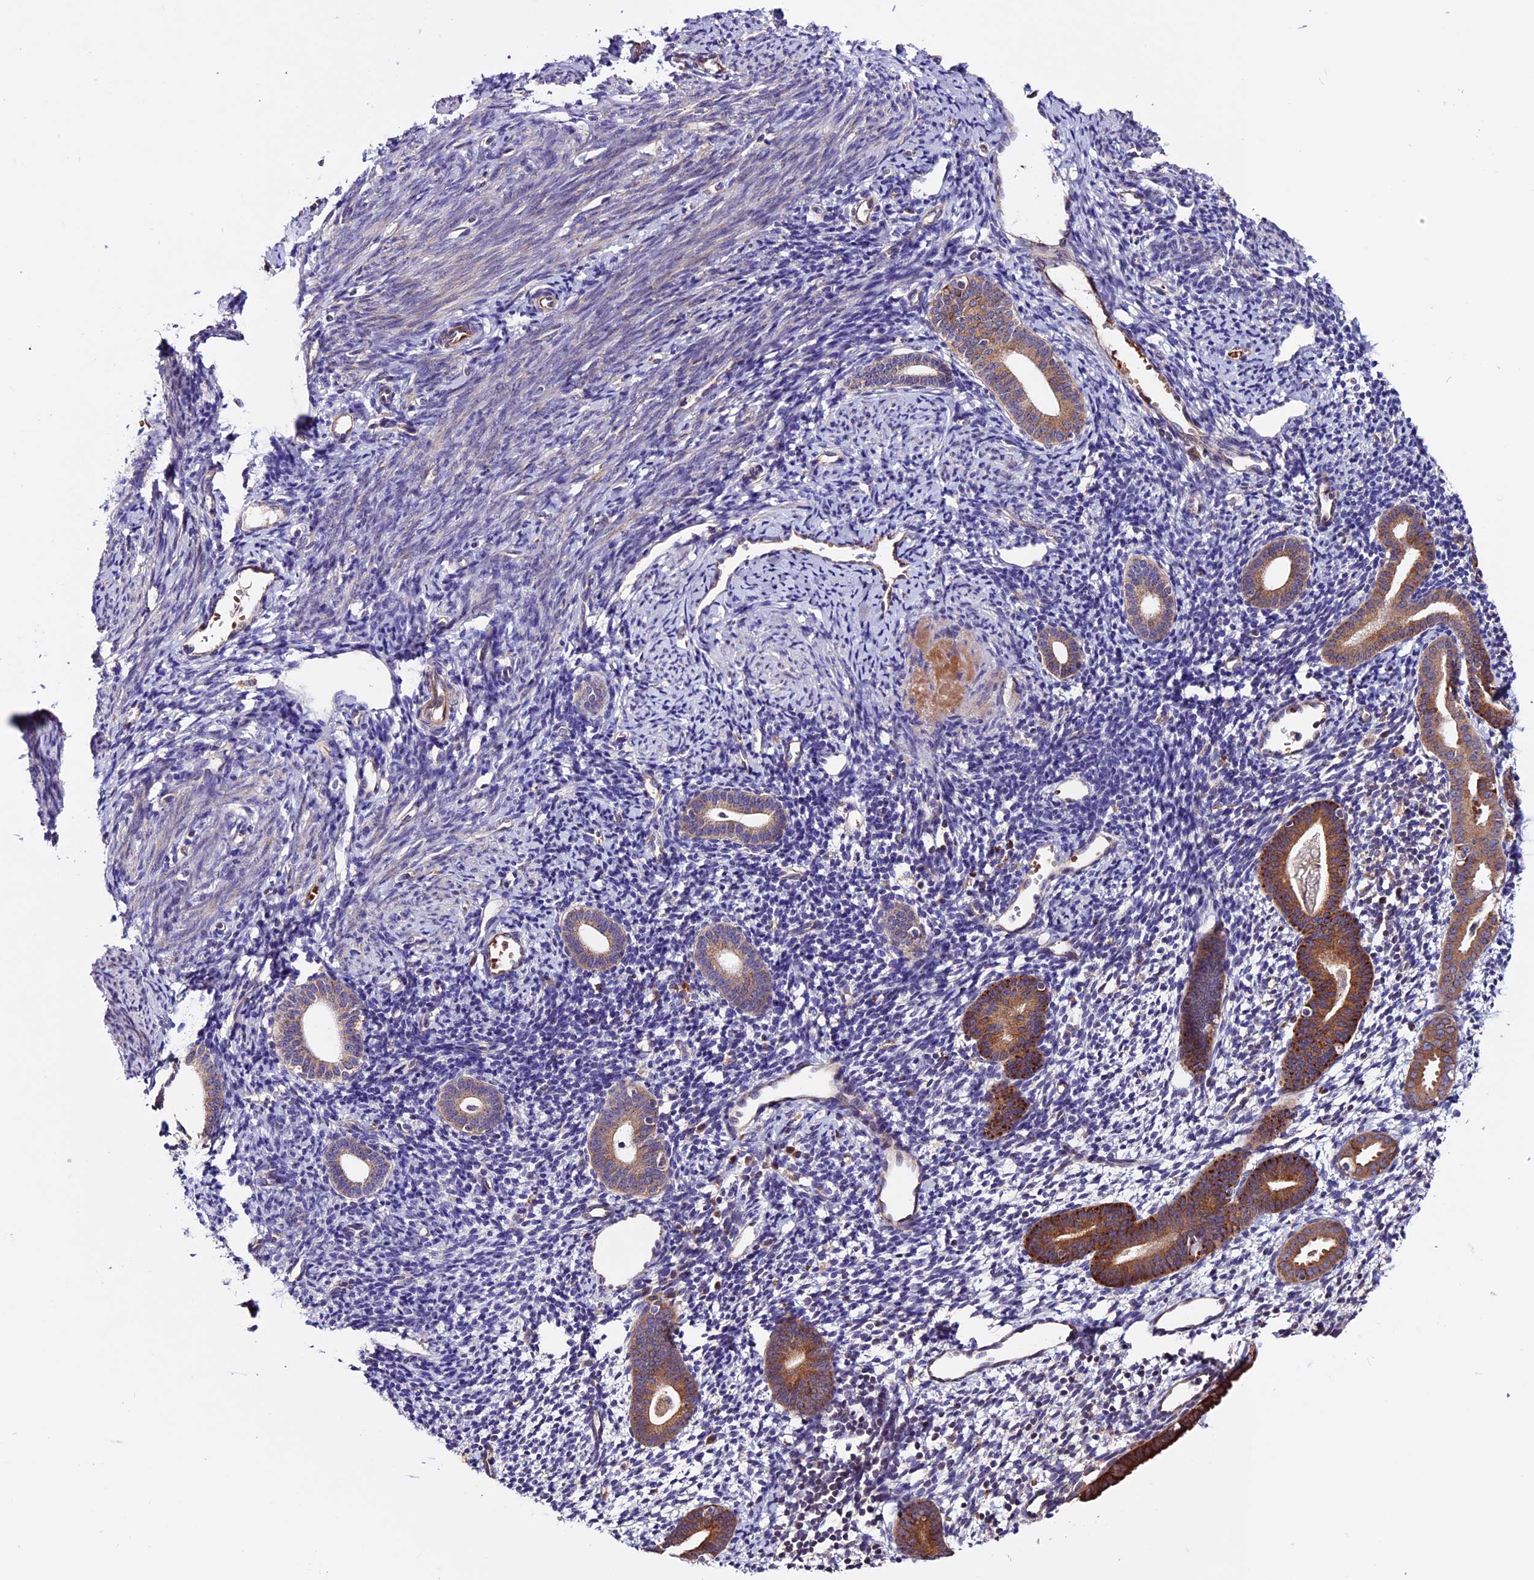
{"staining": {"intensity": "negative", "quantity": "none", "location": "none"}, "tissue": "endometrium", "cell_type": "Cells in endometrial stroma", "image_type": "normal", "snomed": [{"axis": "morphology", "description": "Normal tissue, NOS"}, {"axis": "topography", "description": "Endometrium"}], "caption": "Histopathology image shows no protein positivity in cells in endometrial stroma of normal endometrium.", "gene": "RINL", "patient": {"sex": "female", "age": 56}}